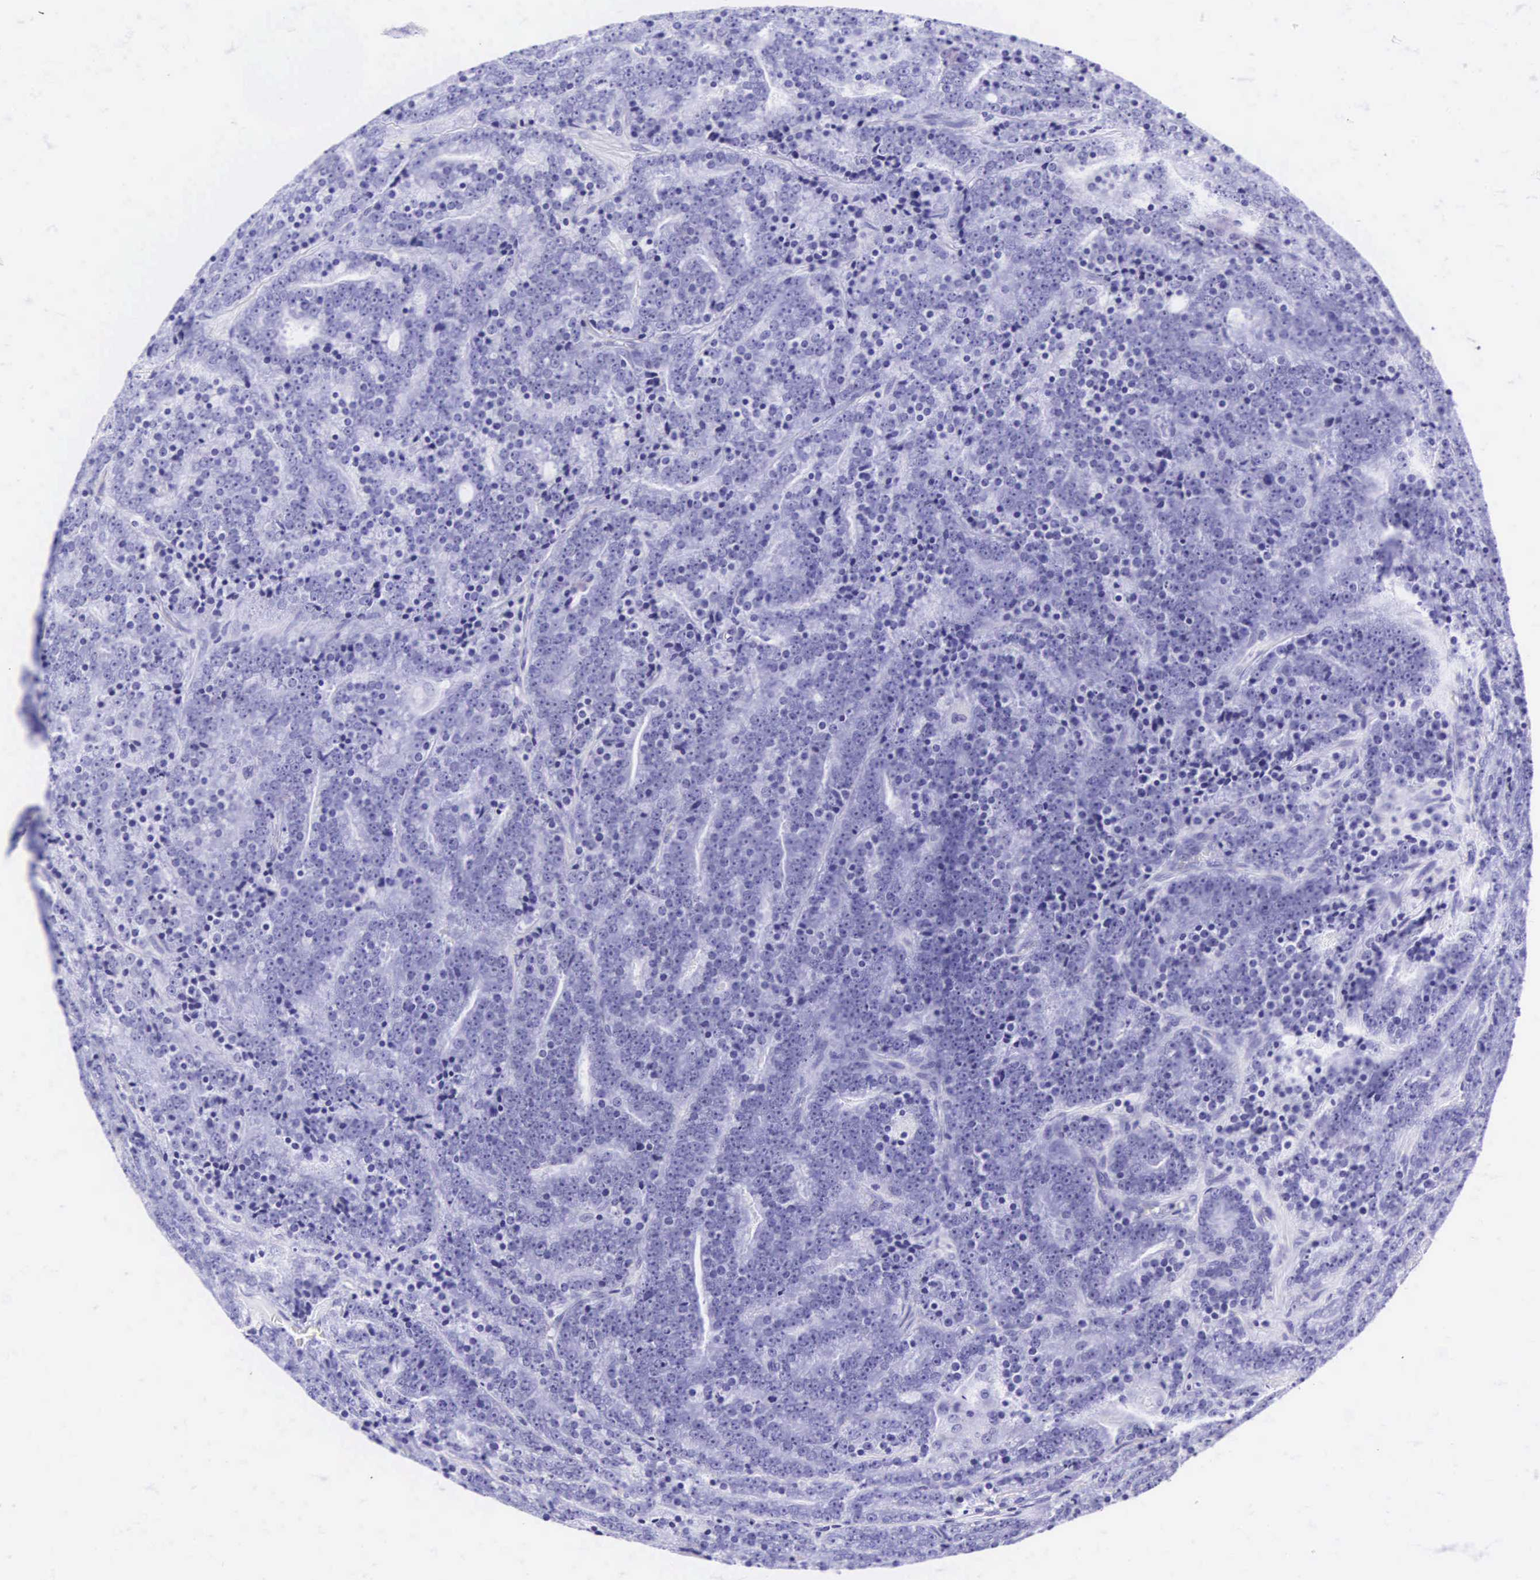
{"staining": {"intensity": "negative", "quantity": "none", "location": "none"}, "tissue": "prostate cancer", "cell_type": "Tumor cells", "image_type": "cancer", "snomed": [{"axis": "morphology", "description": "Adenocarcinoma, Medium grade"}, {"axis": "topography", "description": "Prostate"}], "caption": "Photomicrograph shows no significant protein positivity in tumor cells of prostate cancer.", "gene": "CD1A", "patient": {"sex": "male", "age": 65}}